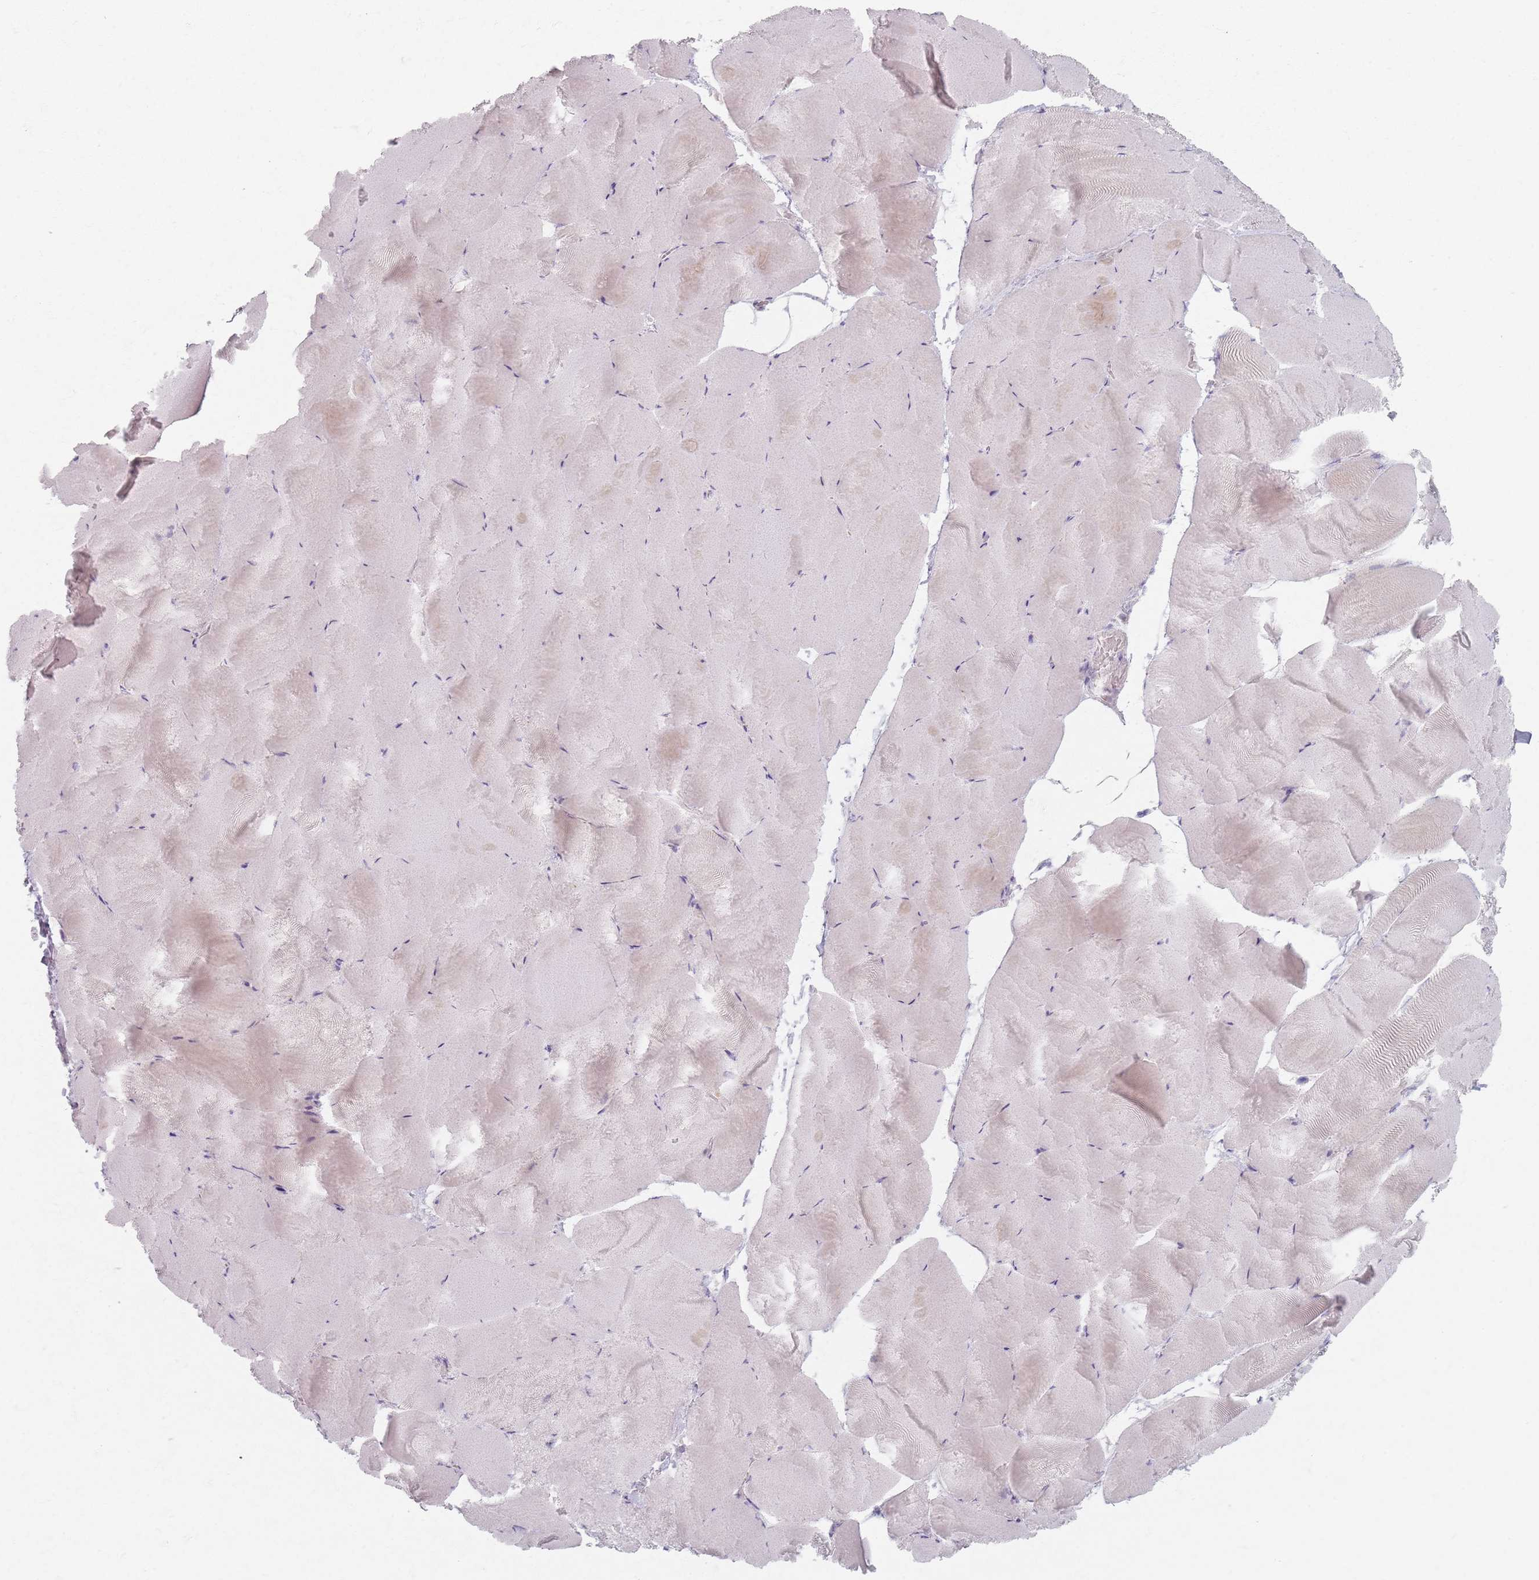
{"staining": {"intensity": "negative", "quantity": "none", "location": "none"}, "tissue": "skeletal muscle", "cell_type": "Myocytes", "image_type": "normal", "snomed": [{"axis": "morphology", "description": "Normal tissue, NOS"}, {"axis": "topography", "description": "Skeletal muscle"}], "caption": "Immunohistochemical staining of benign skeletal muscle demonstrates no significant positivity in myocytes.", "gene": "PKD2L2", "patient": {"sex": "female", "age": 64}}